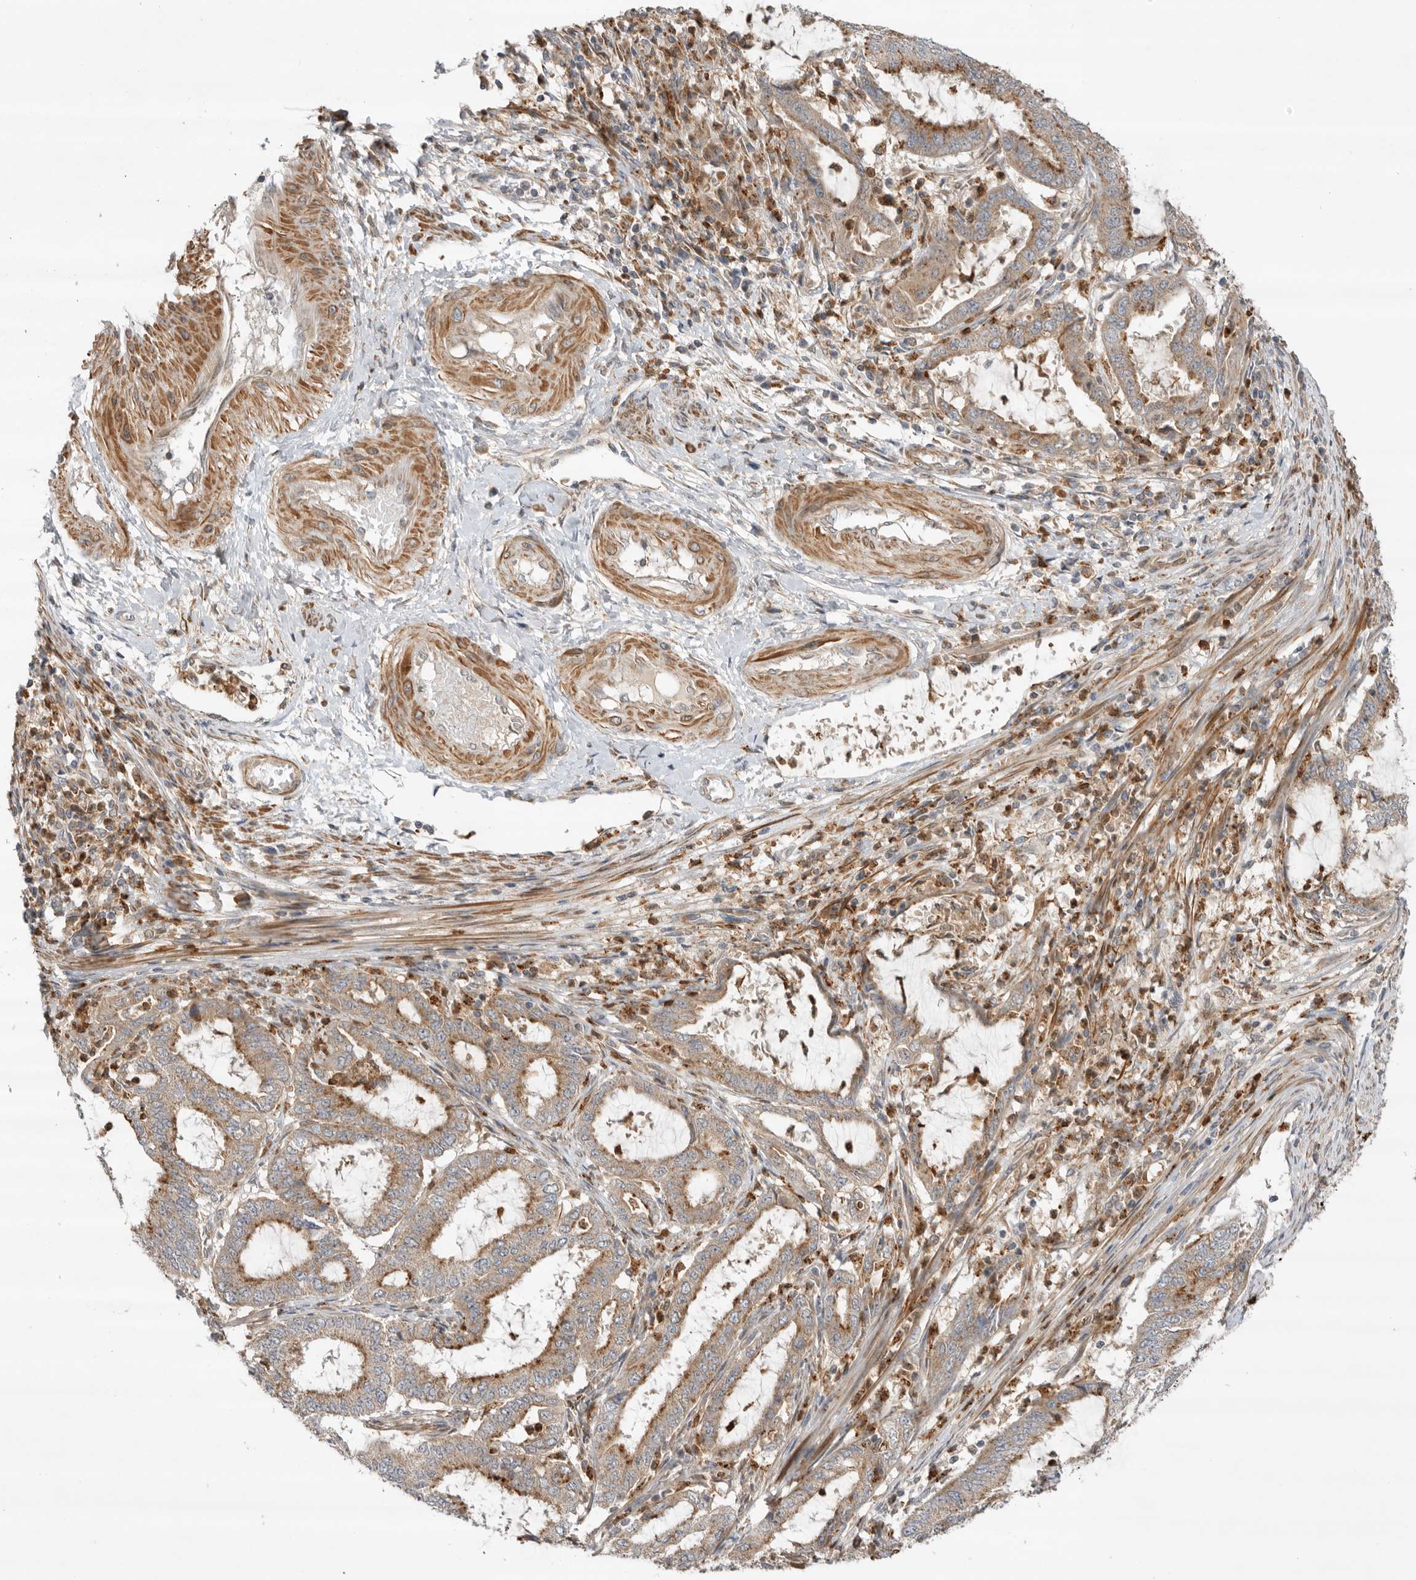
{"staining": {"intensity": "moderate", "quantity": ">75%", "location": "cytoplasmic/membranous"}, "tissue": "endometrial cancer", "cell_type": "Tumor cells", "image_type": "cancer", "snomed": [{"axis": "morphology", "description": "Adenocarcinoma, NOS"}, {"axis": "topography", "description": "Endometrium"}], "caption": "Human endometrial adenocarcinoma stained for a protein (brown) shows moderate cytoplasmic/membranous positive expression in about >75% of tumor cells.", "gene": "GNE", "patient": {"sex": "female", "age": 51}}